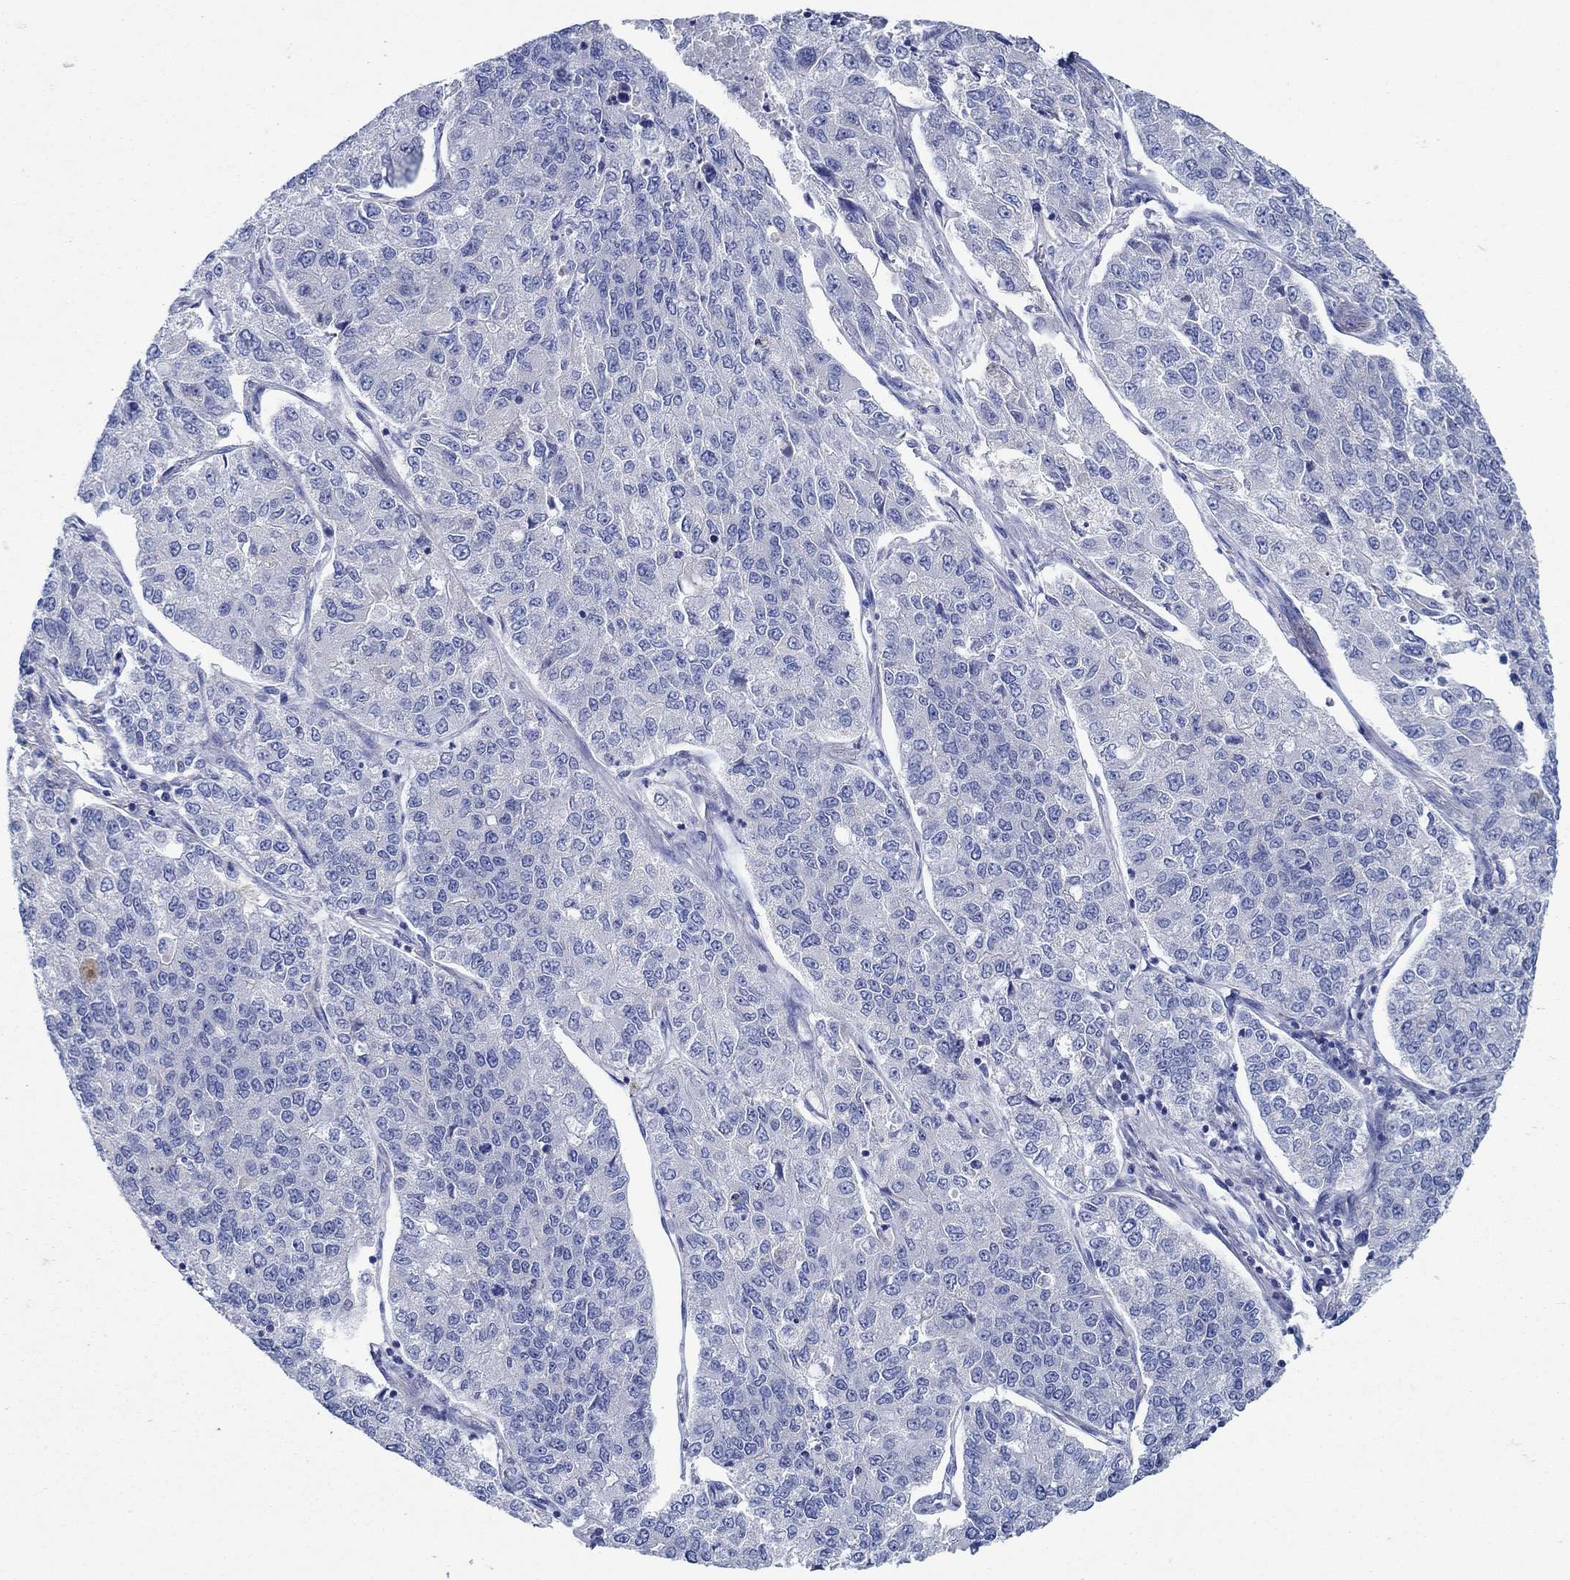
{"staining": {"intensity": "negative", "quantity": "none", "location": "none"}, "tissue": "lung cancer", "cell_type": "Tumor cells", "image_type": "cancer", "snomed": [{"axis": "morphology", "description": "Adenocarcinoma, NOS"}, {"axis": "topography", "description": "Lung"}], "caption": "Tumor cells show no significant expression in lung cancer. (Brightfield microscopy of DAB (3,3'-diaminobenzidine) immunohistochemistry at high magnification).", "gene": "TRIM16", "patient": {"sex": "male", "age": 49}}